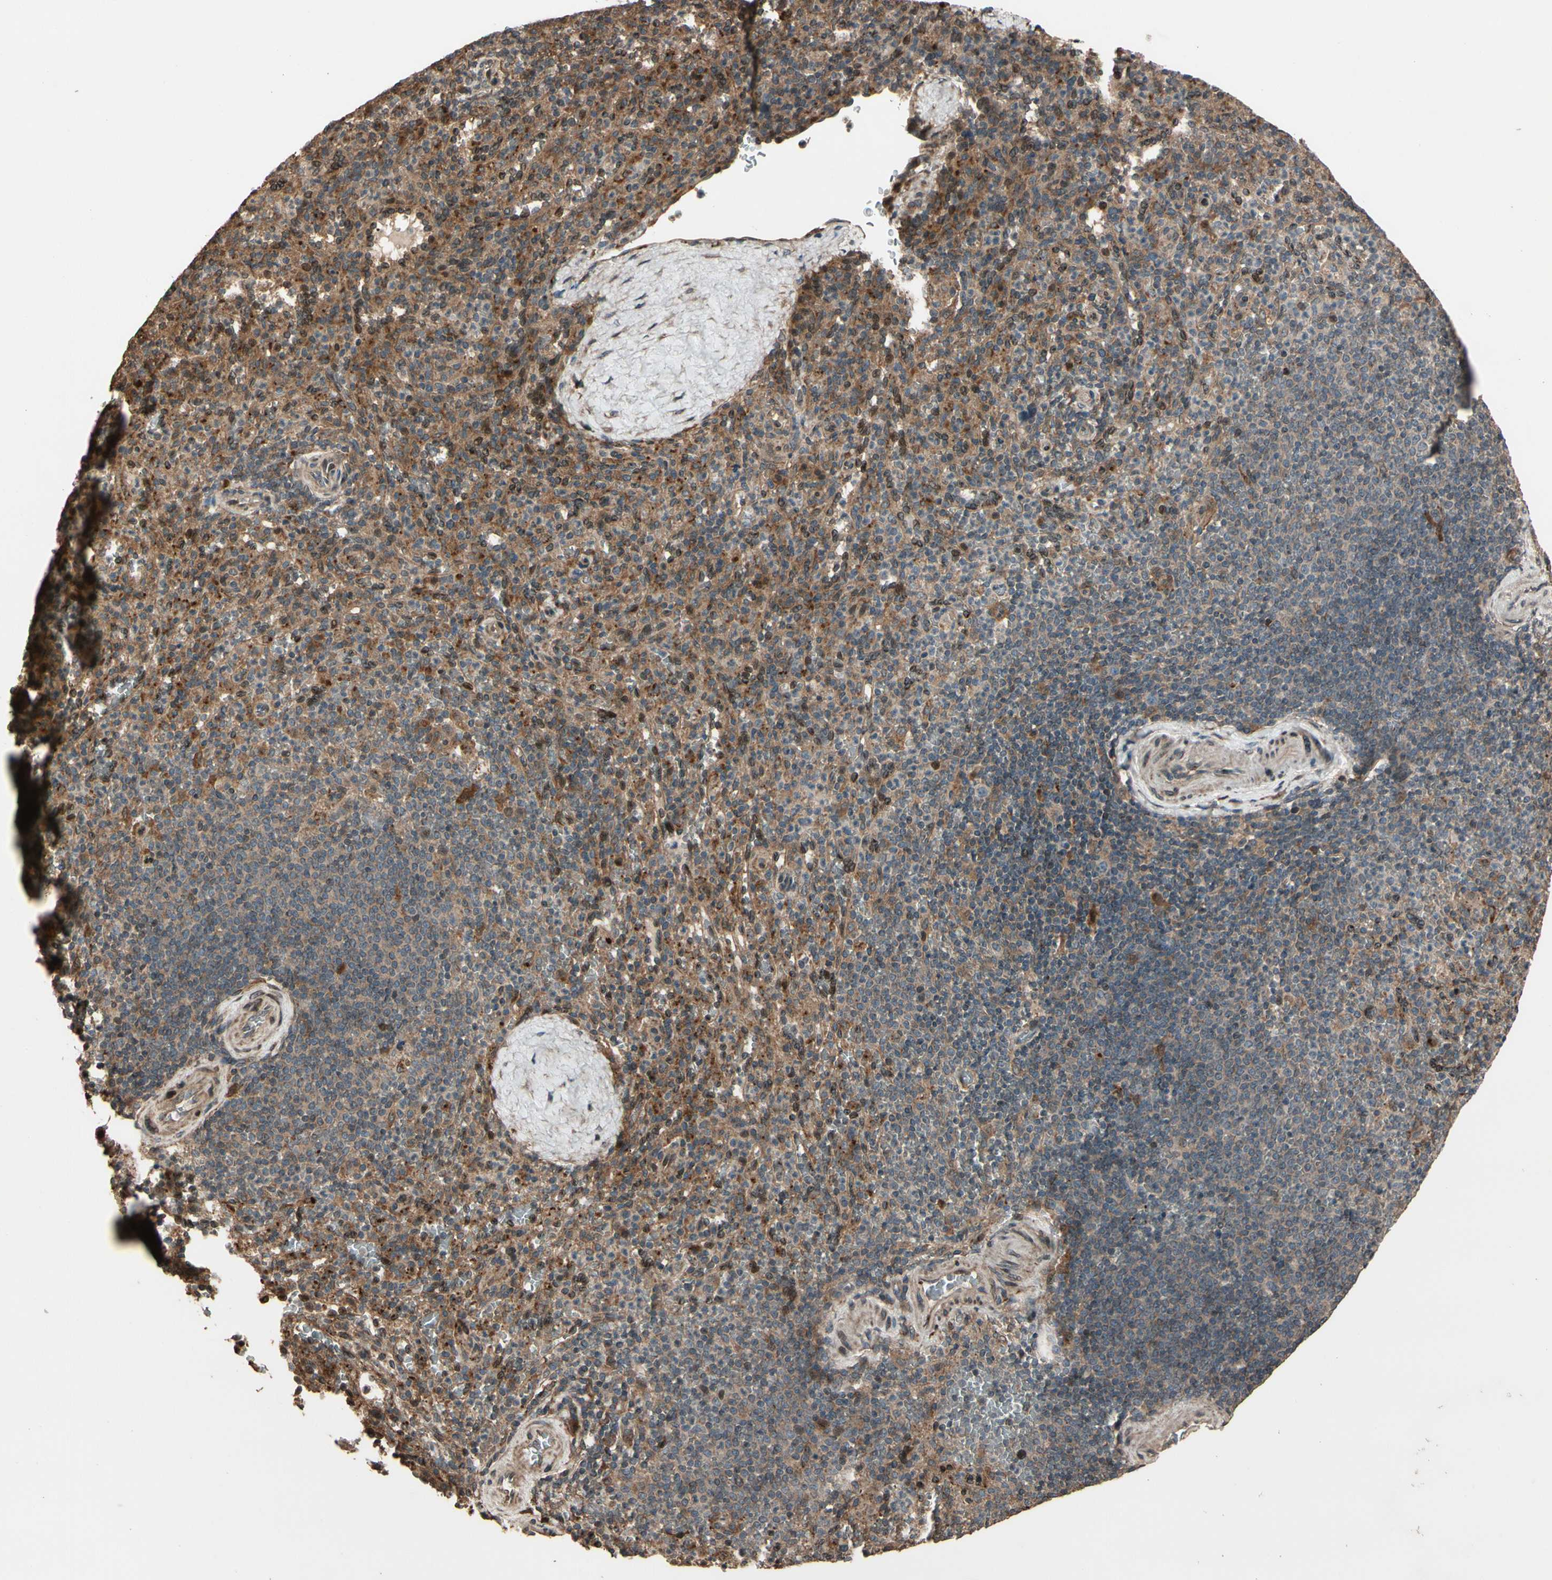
{"staining": {"intensity": "moderate", "quantity": "25%-75%", "location": "cytoplasmic/membranous"}, "tissue": "spleen", "cell_type": "Cells in red pulp", "image_type": "normal", "snomed": [{"axis": "morphology", "description": "Normal tissue, NOS"}, {"axis": "topography", "description": "Spleen"}], "caption": "Protein staining exhibits moderate cytoplasmic/membranous staining in approximately 25%-75% of cells in red pulp in benign spleen.", "gene": "CSF1R", "patient": {"sex": "male", "age": 36}}